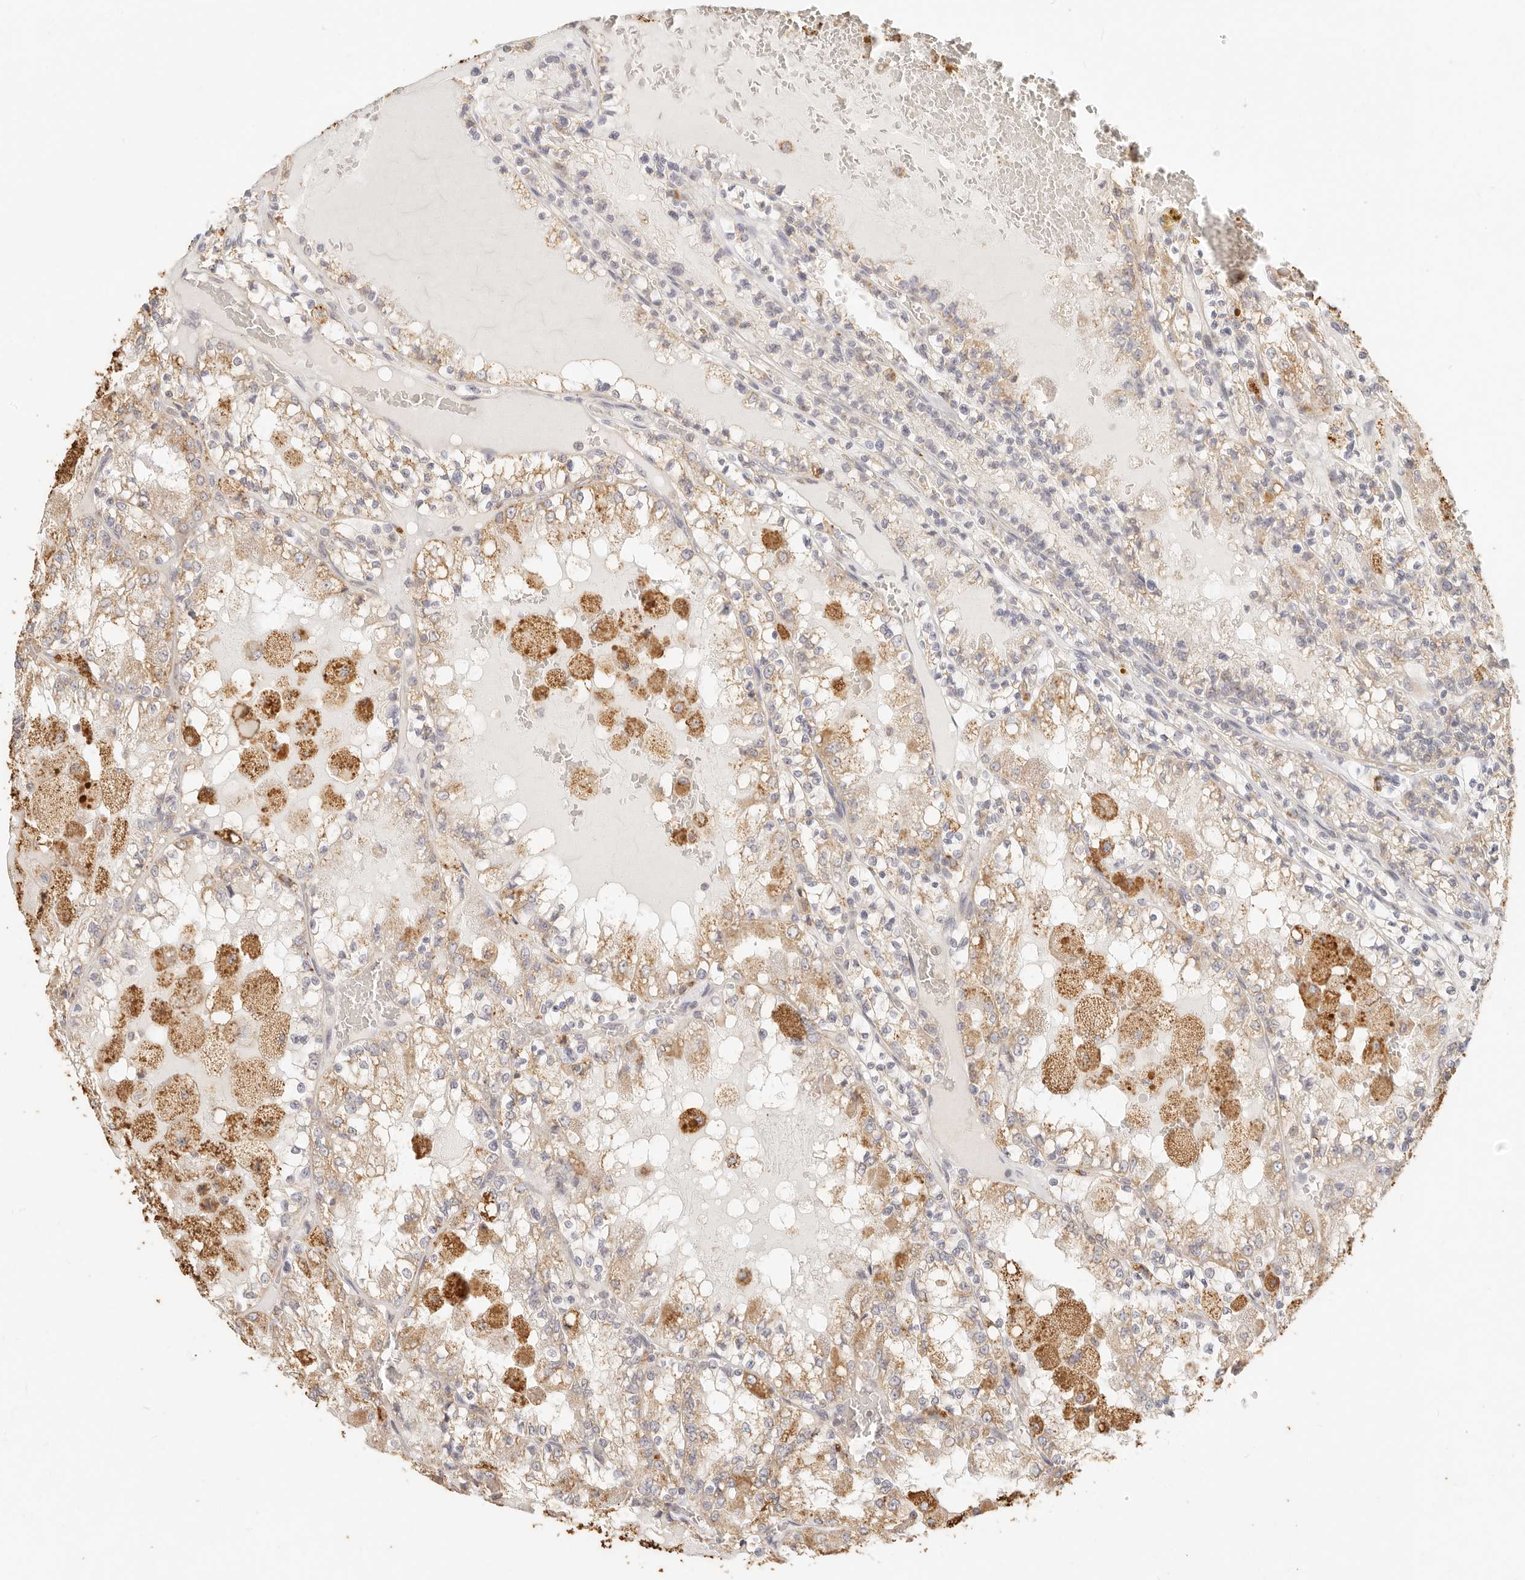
{"staining": {"intensity": "weak", "quantity": ">75%", "location": "cytoplasmic/membranous"}, "tissue": "renal cancer", "cell_type": "Tumor cells", "image_type": "cancer", "snomed": [{"axis": "morphology", "description": "Adenocarcinoma, NOS"}, {"axis": "topography", "description": "Kidney"}], "caption": "Immunohistochemistry image of neoplastic tissue: adenocarcinoma (renal) stained using IHC shows low levels of weak protein expression localized specifically in the cytoplasmic/membranous of tumor cells, appearing as a cytoplasmic/membranous brown color.", "gene": "CNMD", "patient": {"sex": "female", "age": 56}}